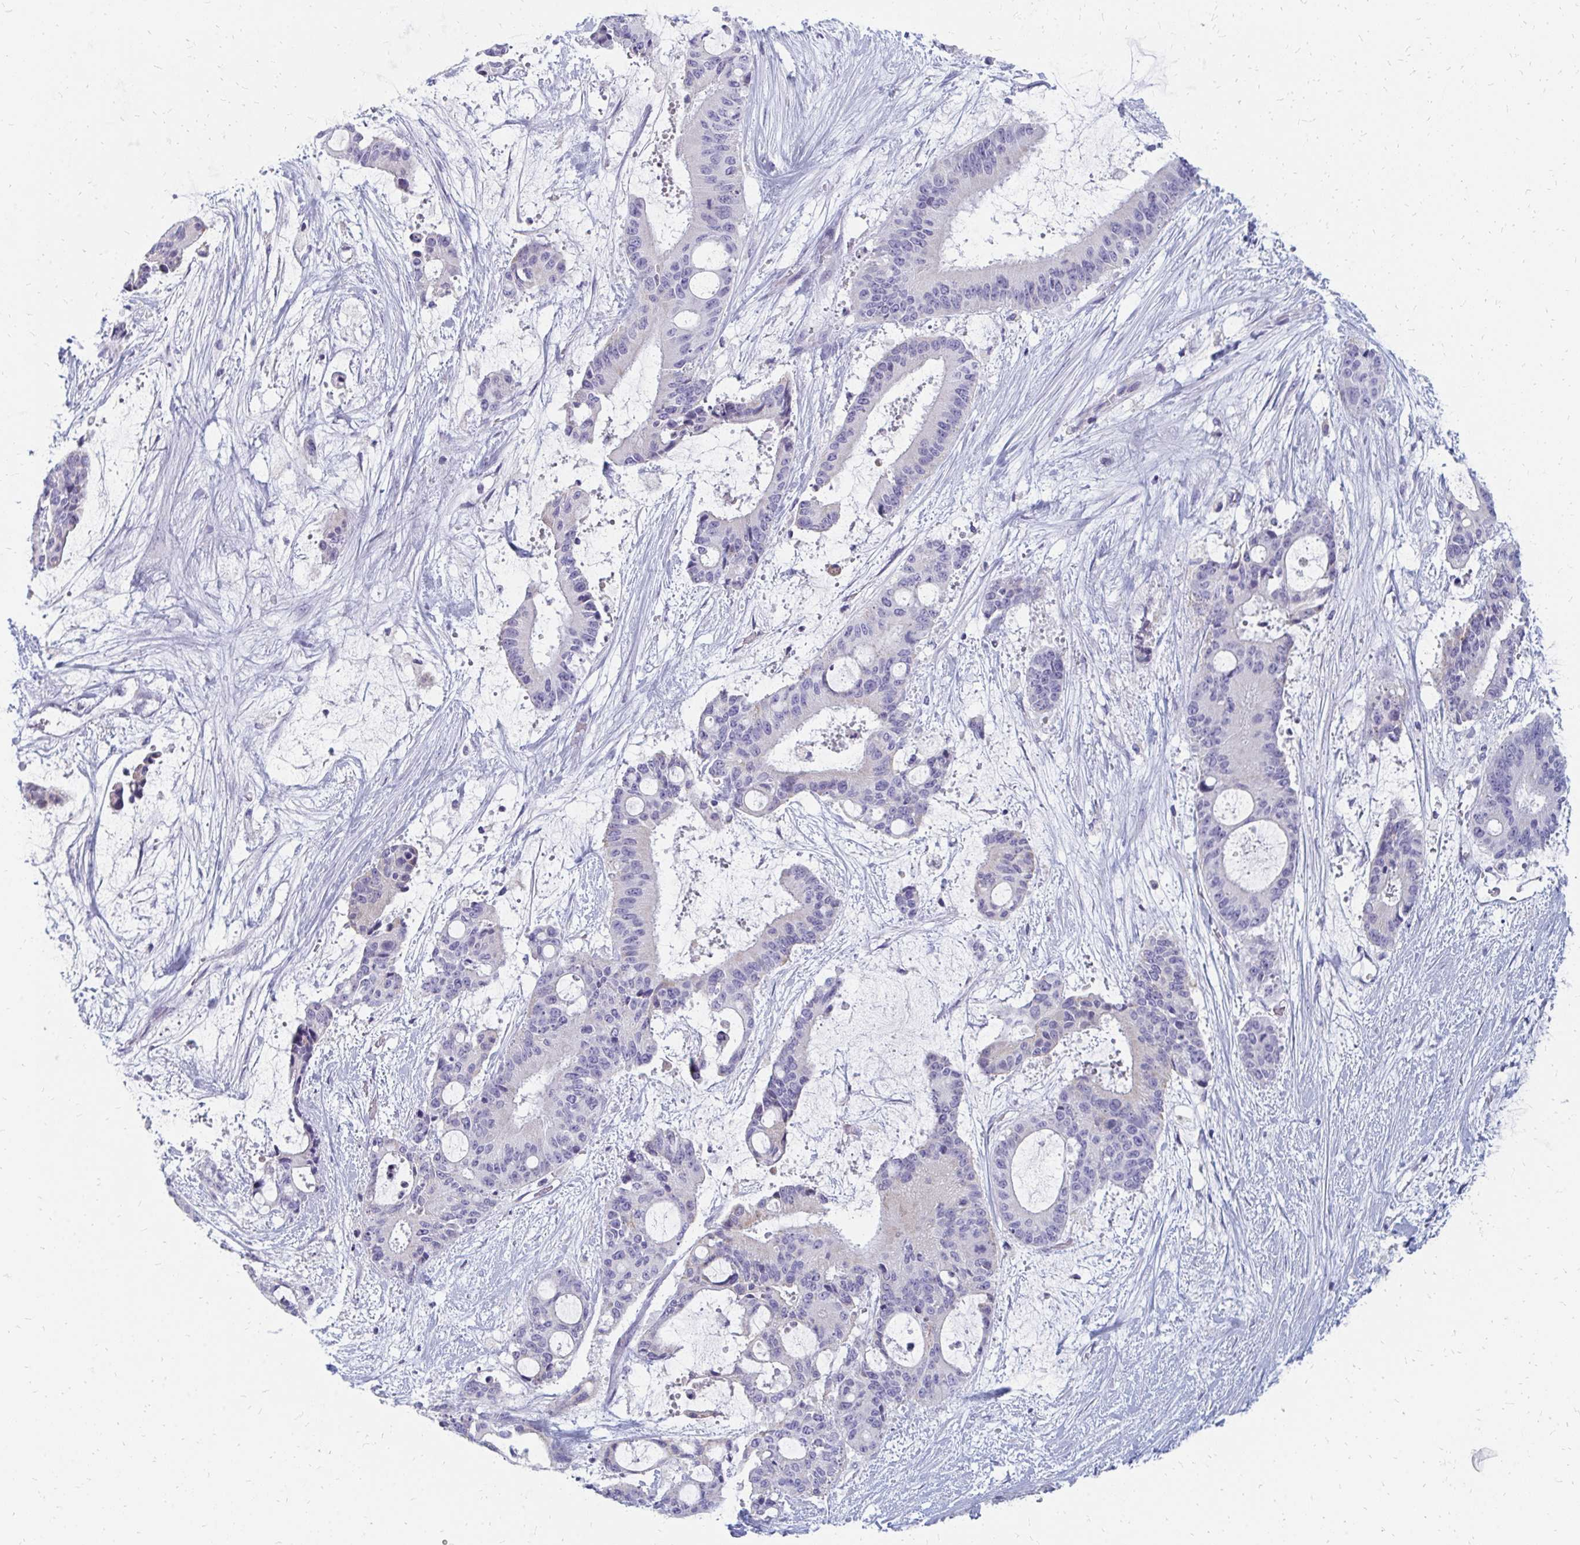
{"staining": {"intensity": "negative", "quantity": "none", "location": "none"}, "tissue": "liver cancer", "cell_type": "Tumor cells", "image_type": "cancer", "snomed": [{"axis": "morphology", "description": "Normal tissue, NOS"}, {"axis": "morphology", "description": "Cholangiocarcinoma"}, {"axis": "topography", "description": "Liver"}, {"axis": "topography", "description": "Peripheral nerve tissue"}], "caption": "Immunohistochemistry histopathology image of liver cholangiocarcinoma stained for a protein (brown), which shows no staining in tumor cells.", "gene": "OR10V1", "patient": {"sex": "female", "age": 73}}